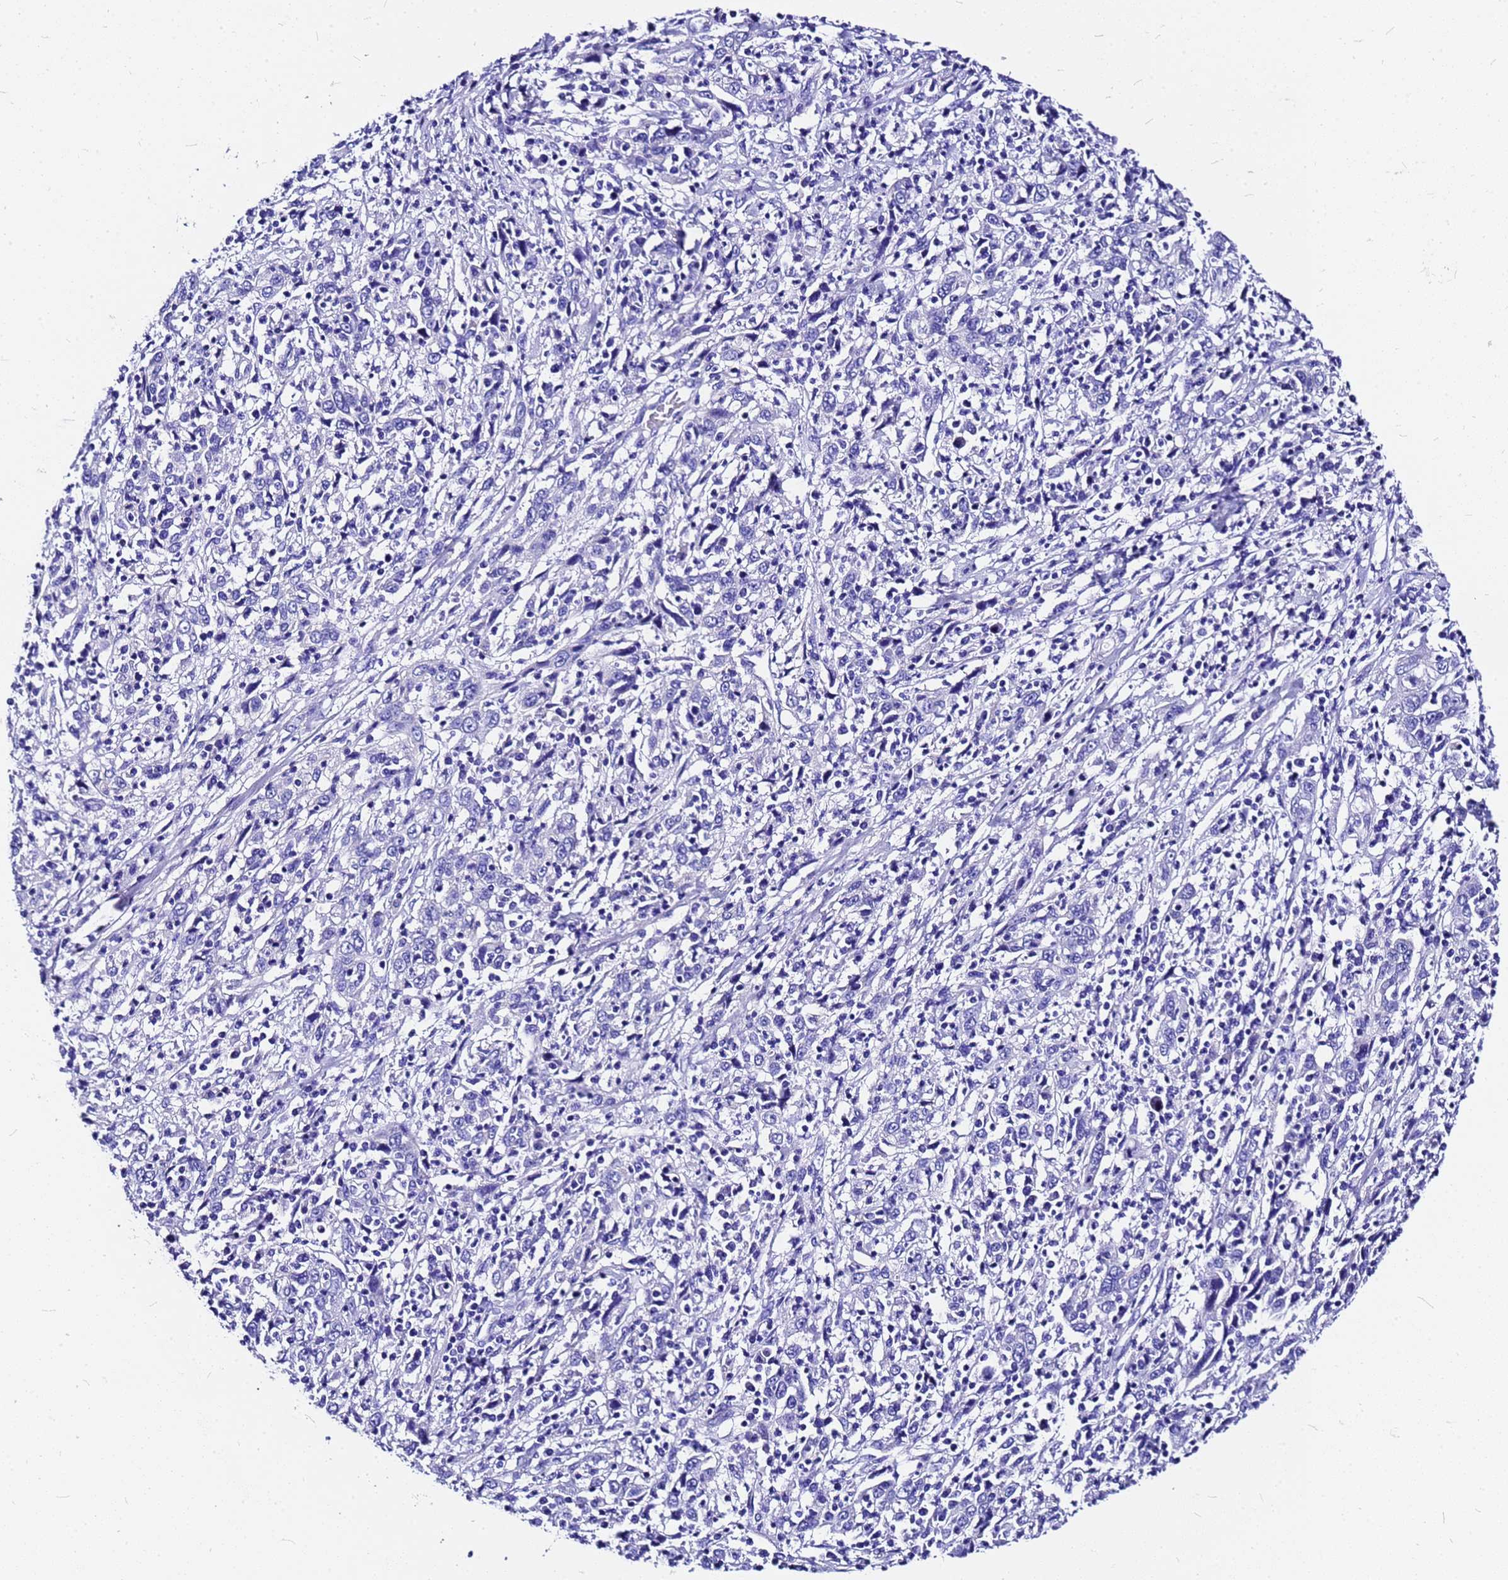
{"staining": {"intensity": "negative", "quantity": "none", "location": "none"}, "tissue": "cervical cancer", "cell_type": "Tumor cells", "image_type": "cancer", "snomed": [{"axis": "morphology", "description": "Squamous cell carcinoma, NOS"}, {"axis": "topography", "description": "Cervix"}], "caption": "High power microscopy photomicrograph of an immunohistochemistry photomicrograph of cervical cancer, revealing no significant staining in tumor cells.", "gene": "HERC4", "patient": {"sex": "female", "age": 46}}